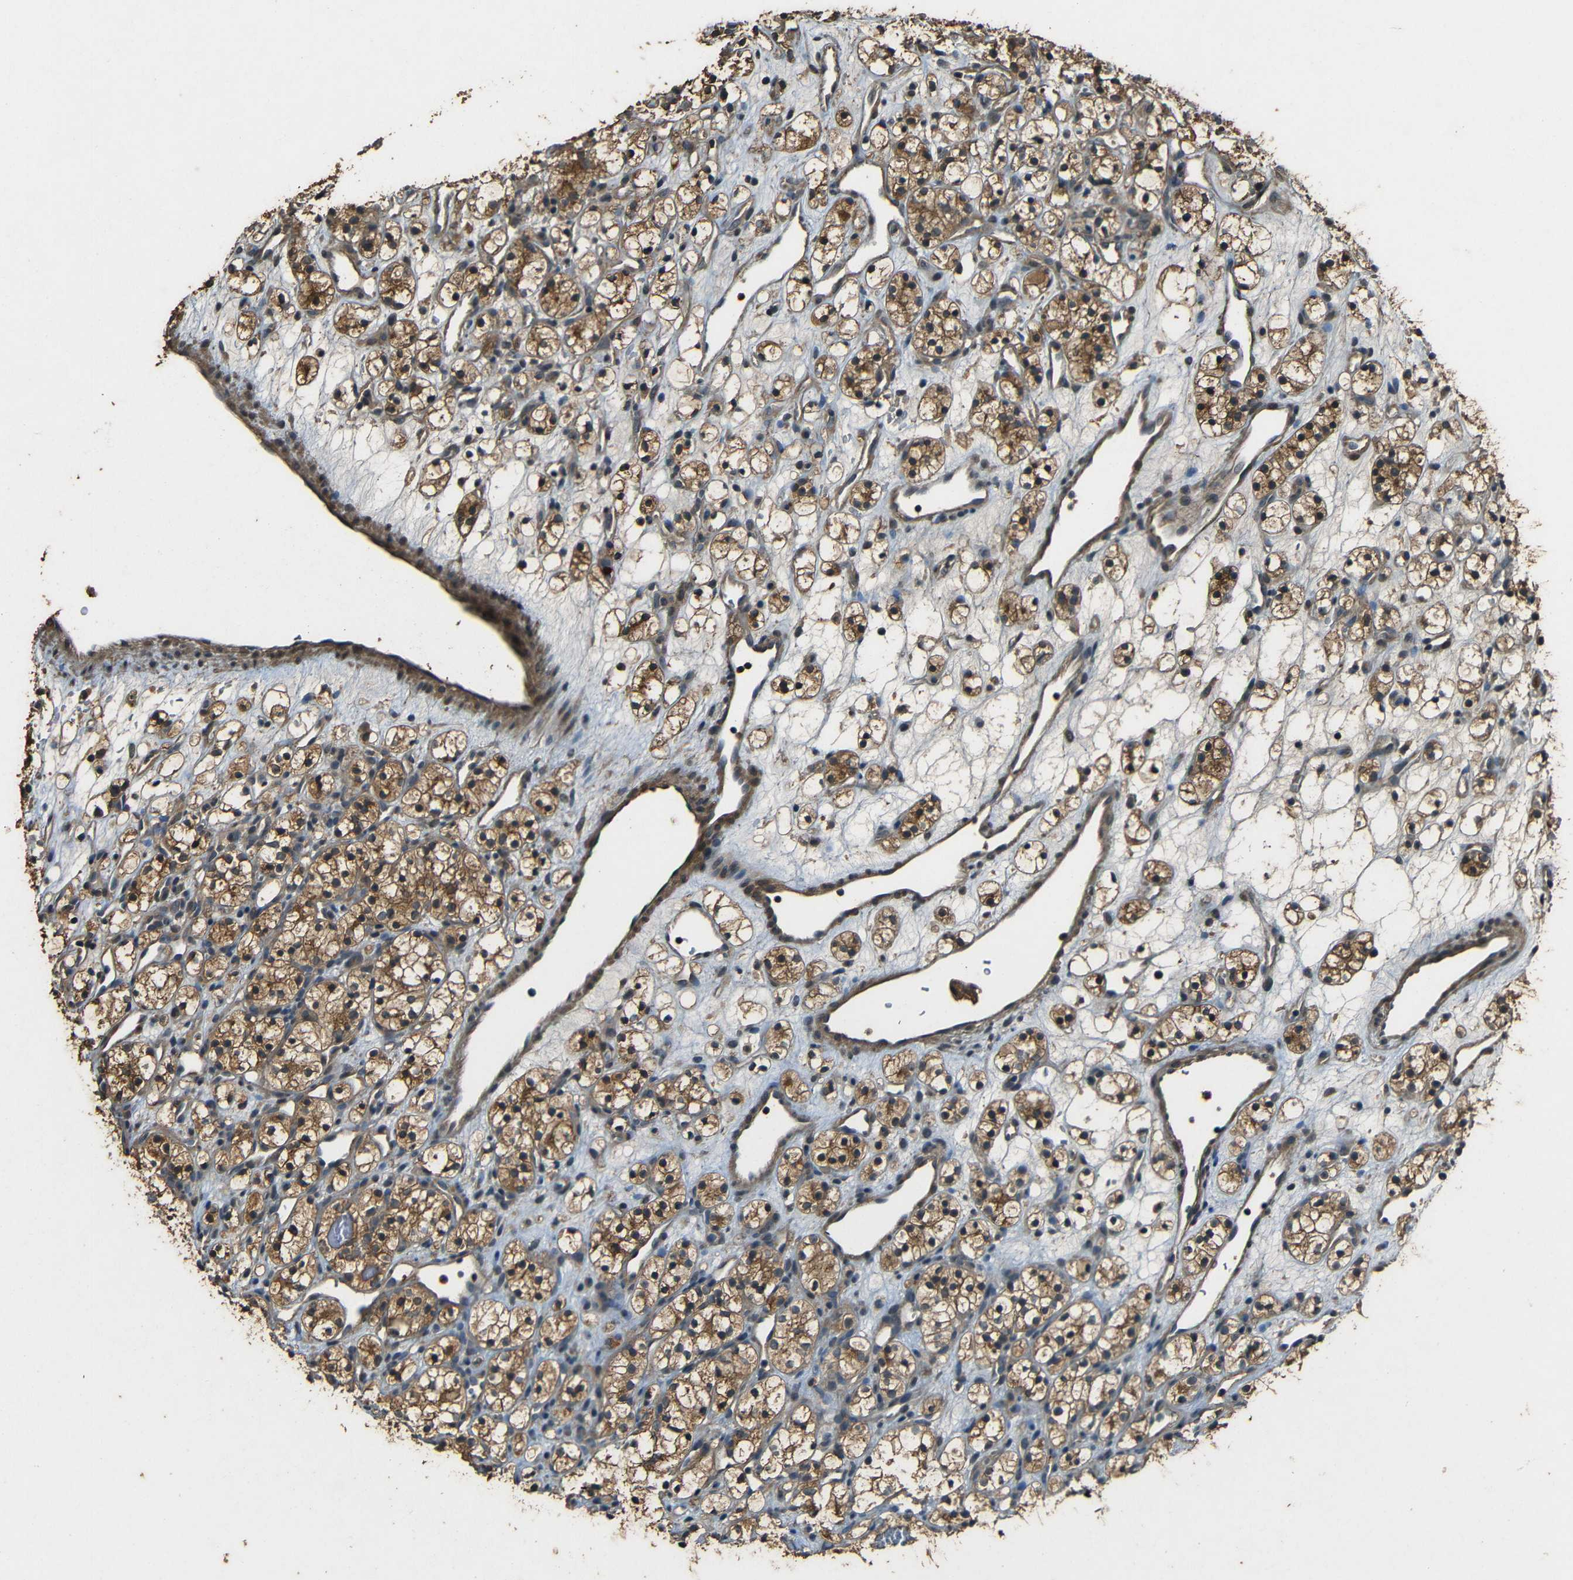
{"staining": {"intensity": "moderate", "quantity": ">75%", "location": "cytoplasmic/membranous"}, "tissue": "renal cancer", "cell_type": "Tumor cells", "image_type": "cancer", "snomed": [{"axis": "morphology", "description": "Adenocarcinoma, NOS"}, {"axis": "topography", "description": "Kidney"}], "caption": "IHC histopathology image of neoplastic tissue: human renal cancer stained using immunohistochemistry (IHC) displays medium levels of moderate protein expression localized specifically in the cytoplasmic/membranous of tumor cells, appearing as a cytoplasmic/membranous brown color.", "gene": "PDE5A", "patient": {"sex": "female", "age": 60}}